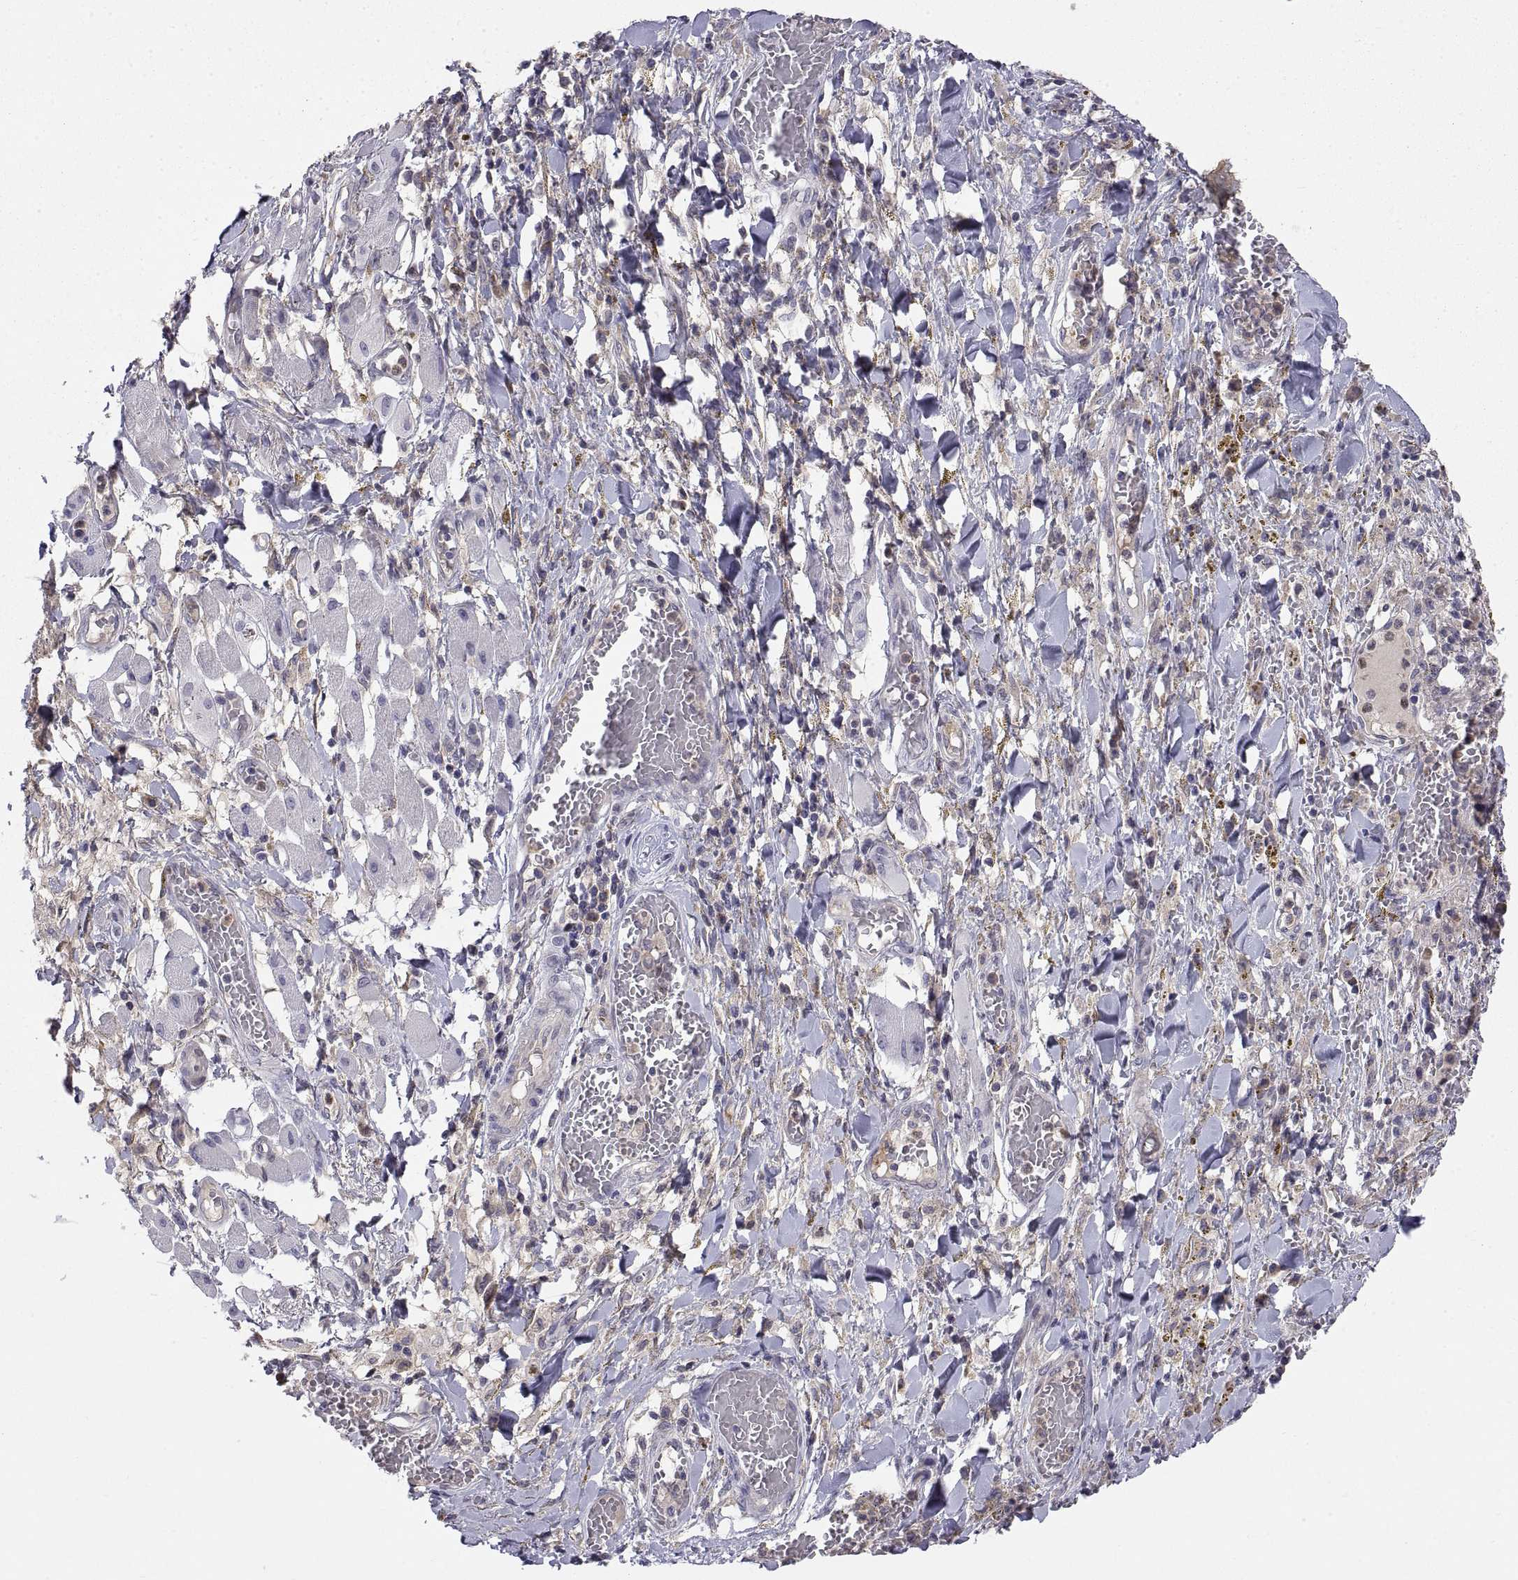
{"staining": {"intensity": "negative", "quantity": "none", "location": "none"}, "tissue": "melanoma", "cell_type": "Tumor cells", "image_type": "cancer", "snomed": [{"axis": "morphology", "description": "Malignant melanoma, NOS"}, {"axis": "topography", "description": "Skin"}], "caption": "This is an IHC micrograph of human melanoma. There is no staining in tumor cells.", "gene": "PKP1", "patient": {"sex": "female", "age": 91}}